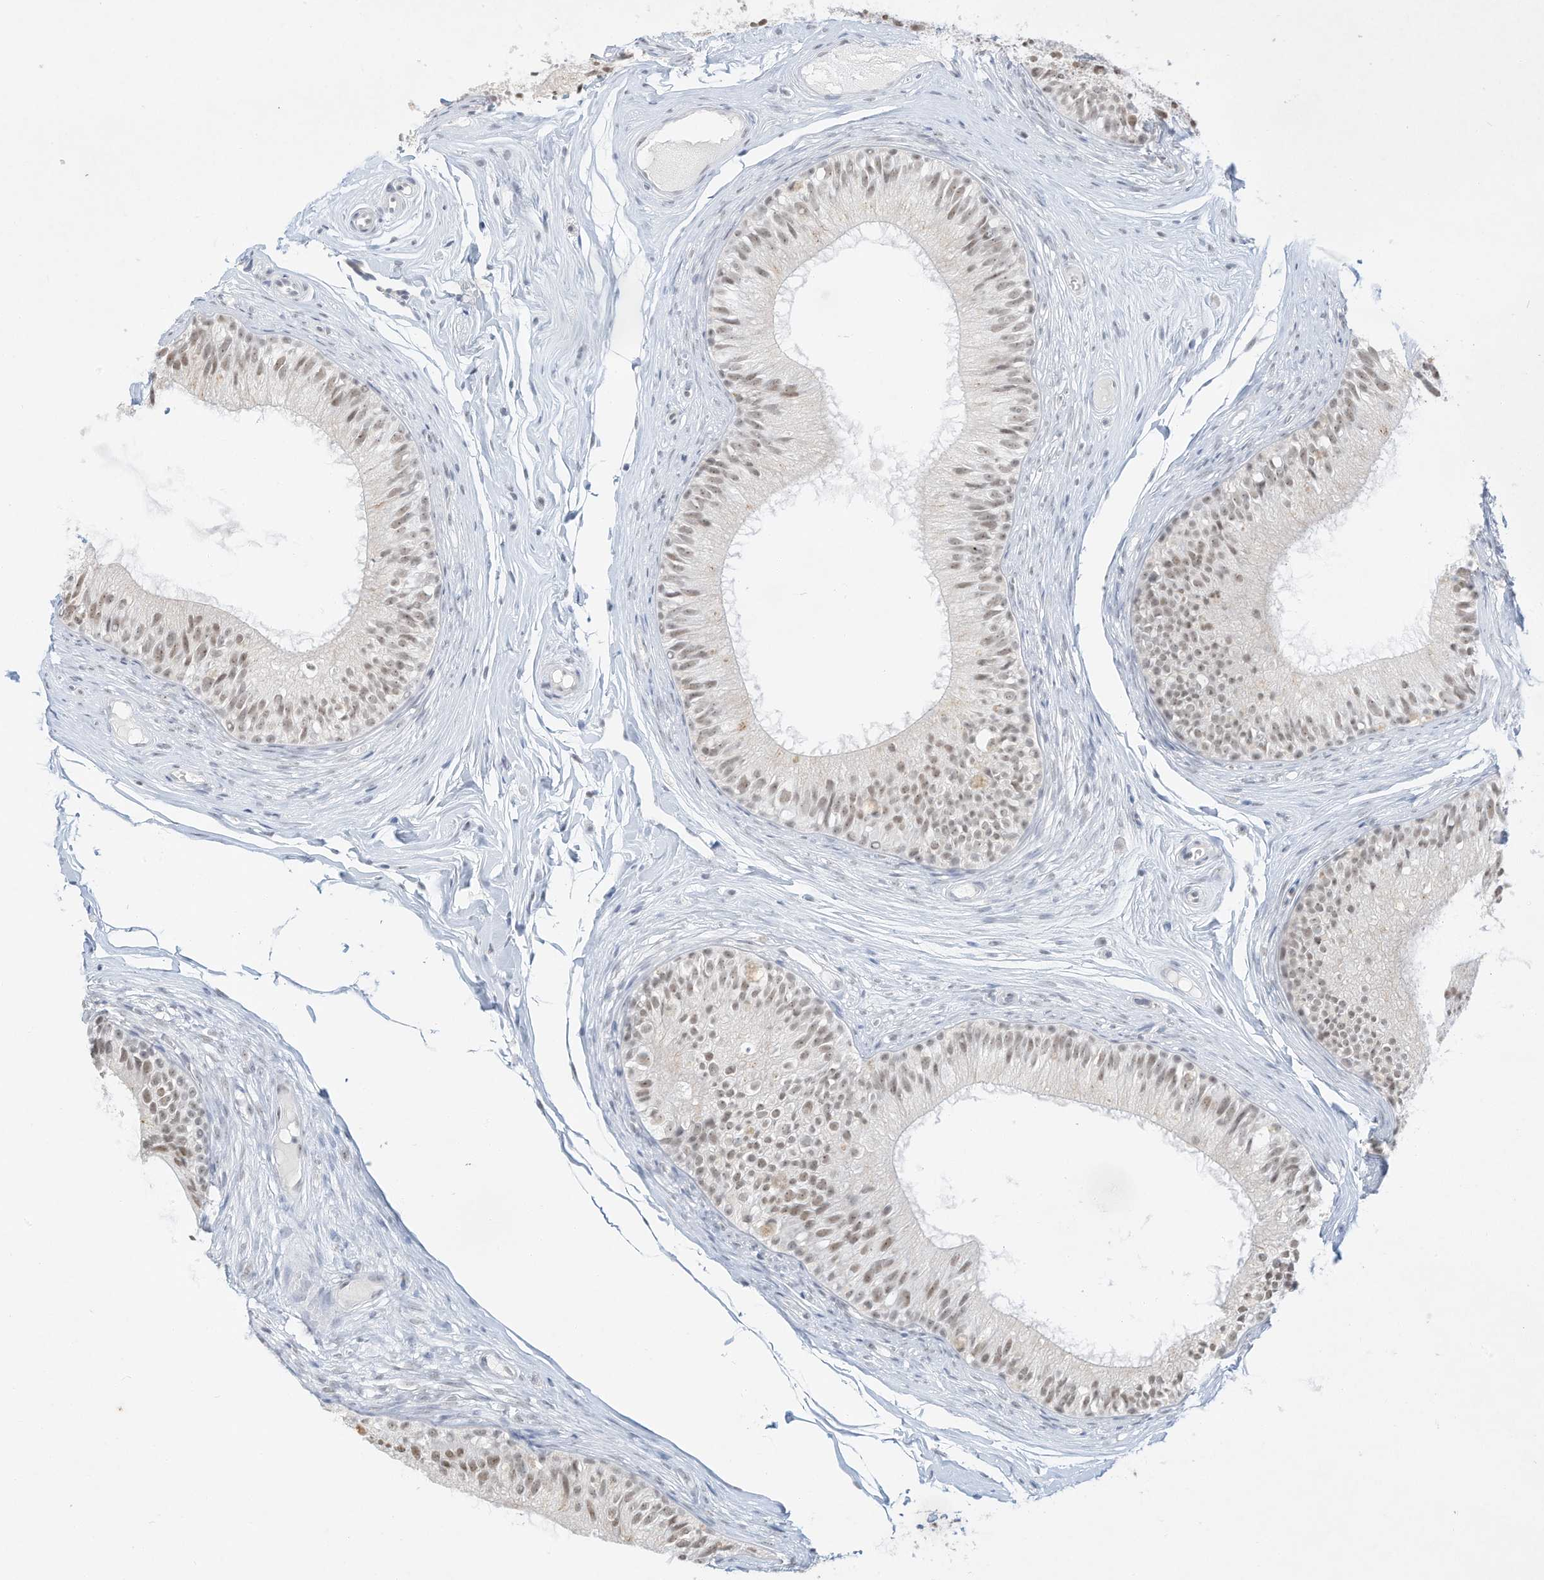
{"staining": {"intensity": "weak", "quantity": ">75%", "location": "nuclear"}, "tissue": "epididymis", "cell_type": "Glandular cells", "image_type": "normal", "snomed": [{"axis": "morphology", "description": "Normal tissue, NOS"}, {"axis": "morphology", "description": "Seminoma in situ"}, {"axis": "topography", "description": "Testis"}, {"axis": "topography", "description": "Epididymis"}], "caption": "Unremarkable epididymis reveals weak nuclear staining in approximately >75% of glandular cells, visualized by immunohistochemistry.", "gene": "PGC", "patient": {"sex": "male", "age": 28}}